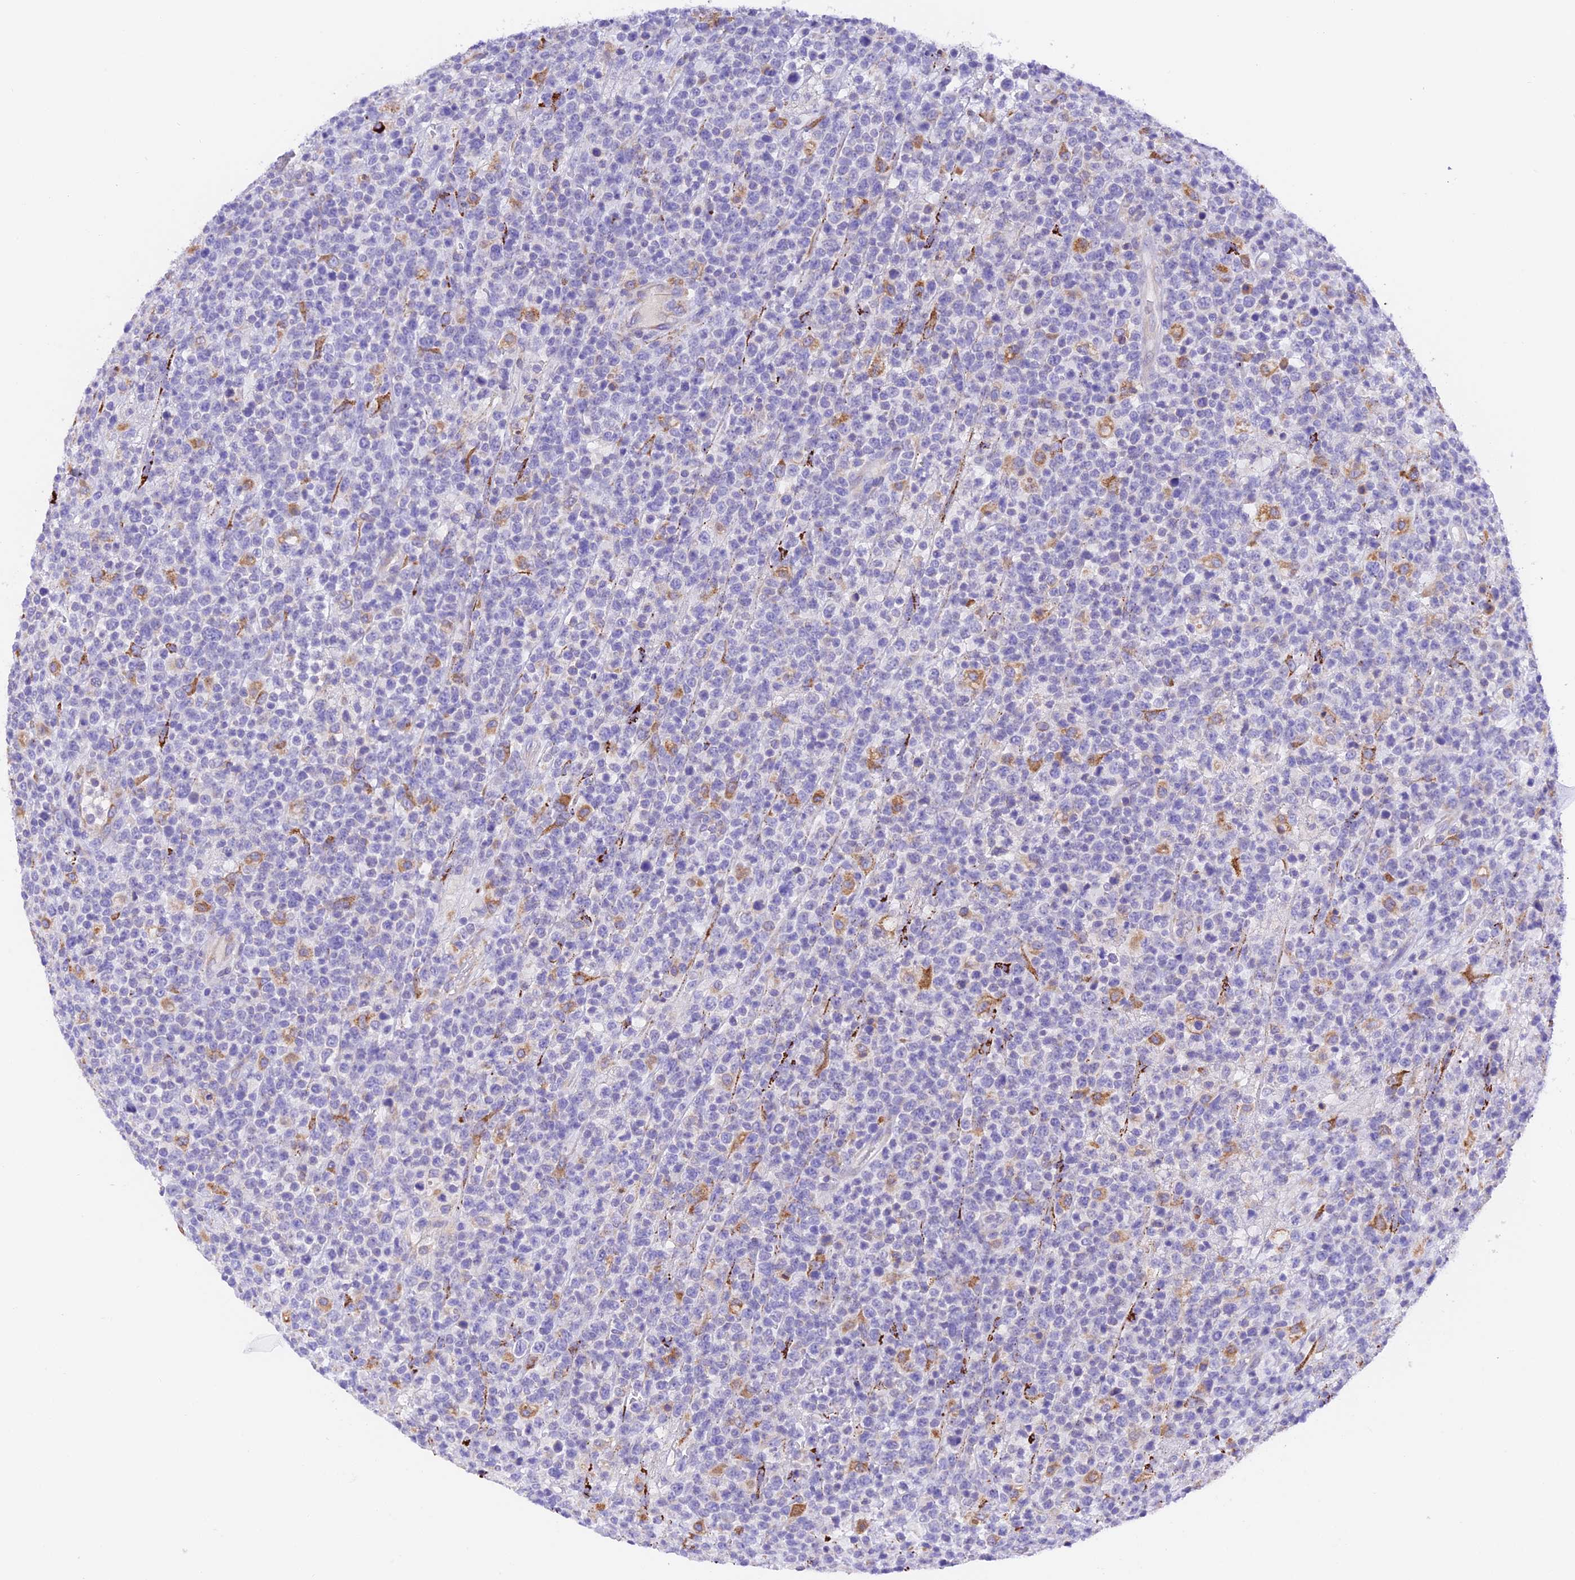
{"staining": {"intensity": "negative", "quantity": "none", "location": "none"}, "tissue": "lymphoma", "cell_type": "Tumor cells", "image_type": "cancer", "snomed": [{"axis": "morphology", "description": "Malignant lymphoma, non-Hodgkin's type, High grade"}, {"axis": "topography", "description": "Colon"}], "caption": "Histopathology image shows no significant protein positivity in tumor cells of lymphoma.", "gene": "VKORC1", "patient": {"sex": "female", "age": 53}}